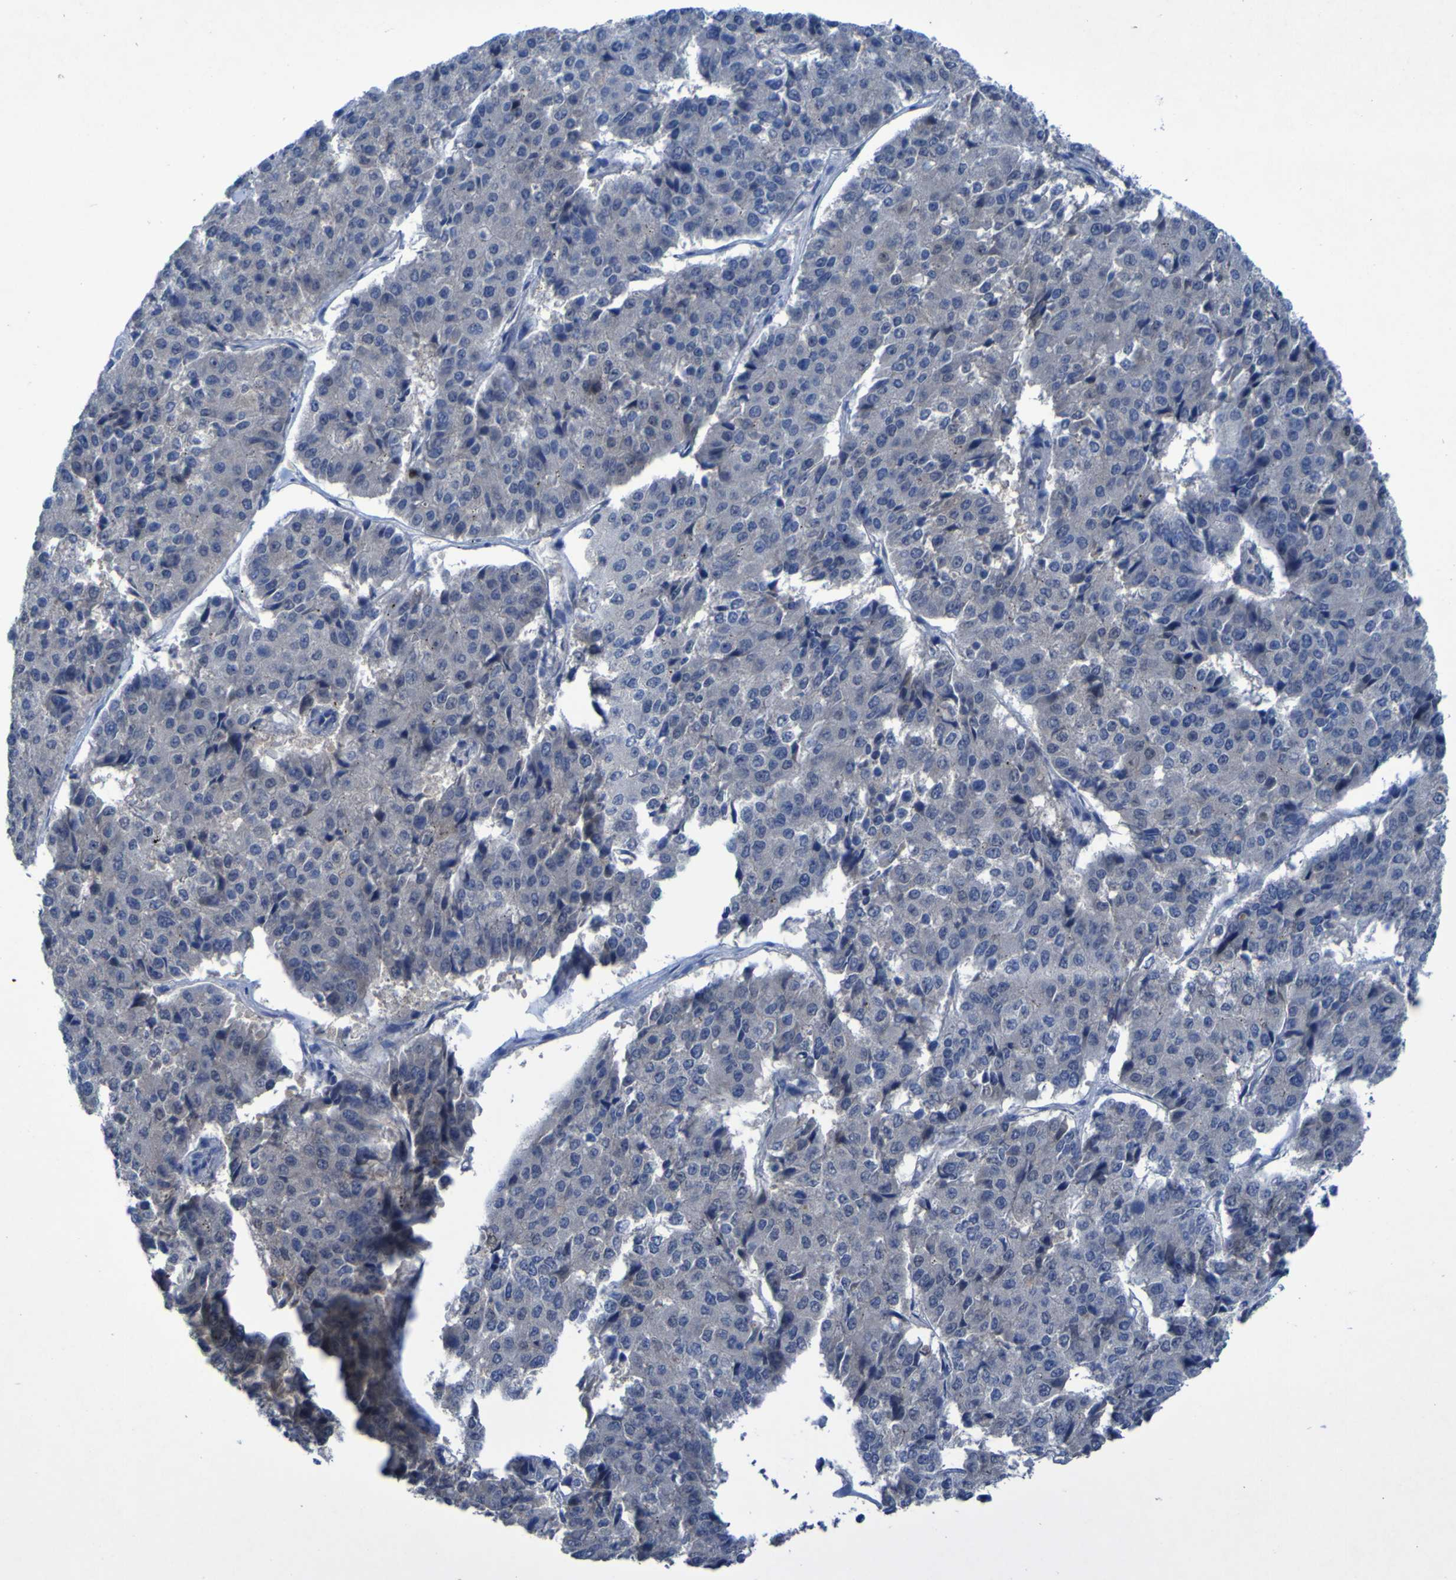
{"staining": {"intensity": "negative", "quantity": "none", "location": "none"}, "tissue": "pancreatic cancer", "cell_type": "Tumor cells", "image_type": "cancer", "snomed": [{"axis": "morphology", "description": "Adenocarcinoma, NOS"}, {"axis": "topography", "description": "Pancreas"}], "caption": "Pancreatic adenocarcinoma stained for a protein using immunohistochemistry exhibits no expression tumor cells.", "gene": "SGK2", "patient": {"sex": "male", "age": 50}}